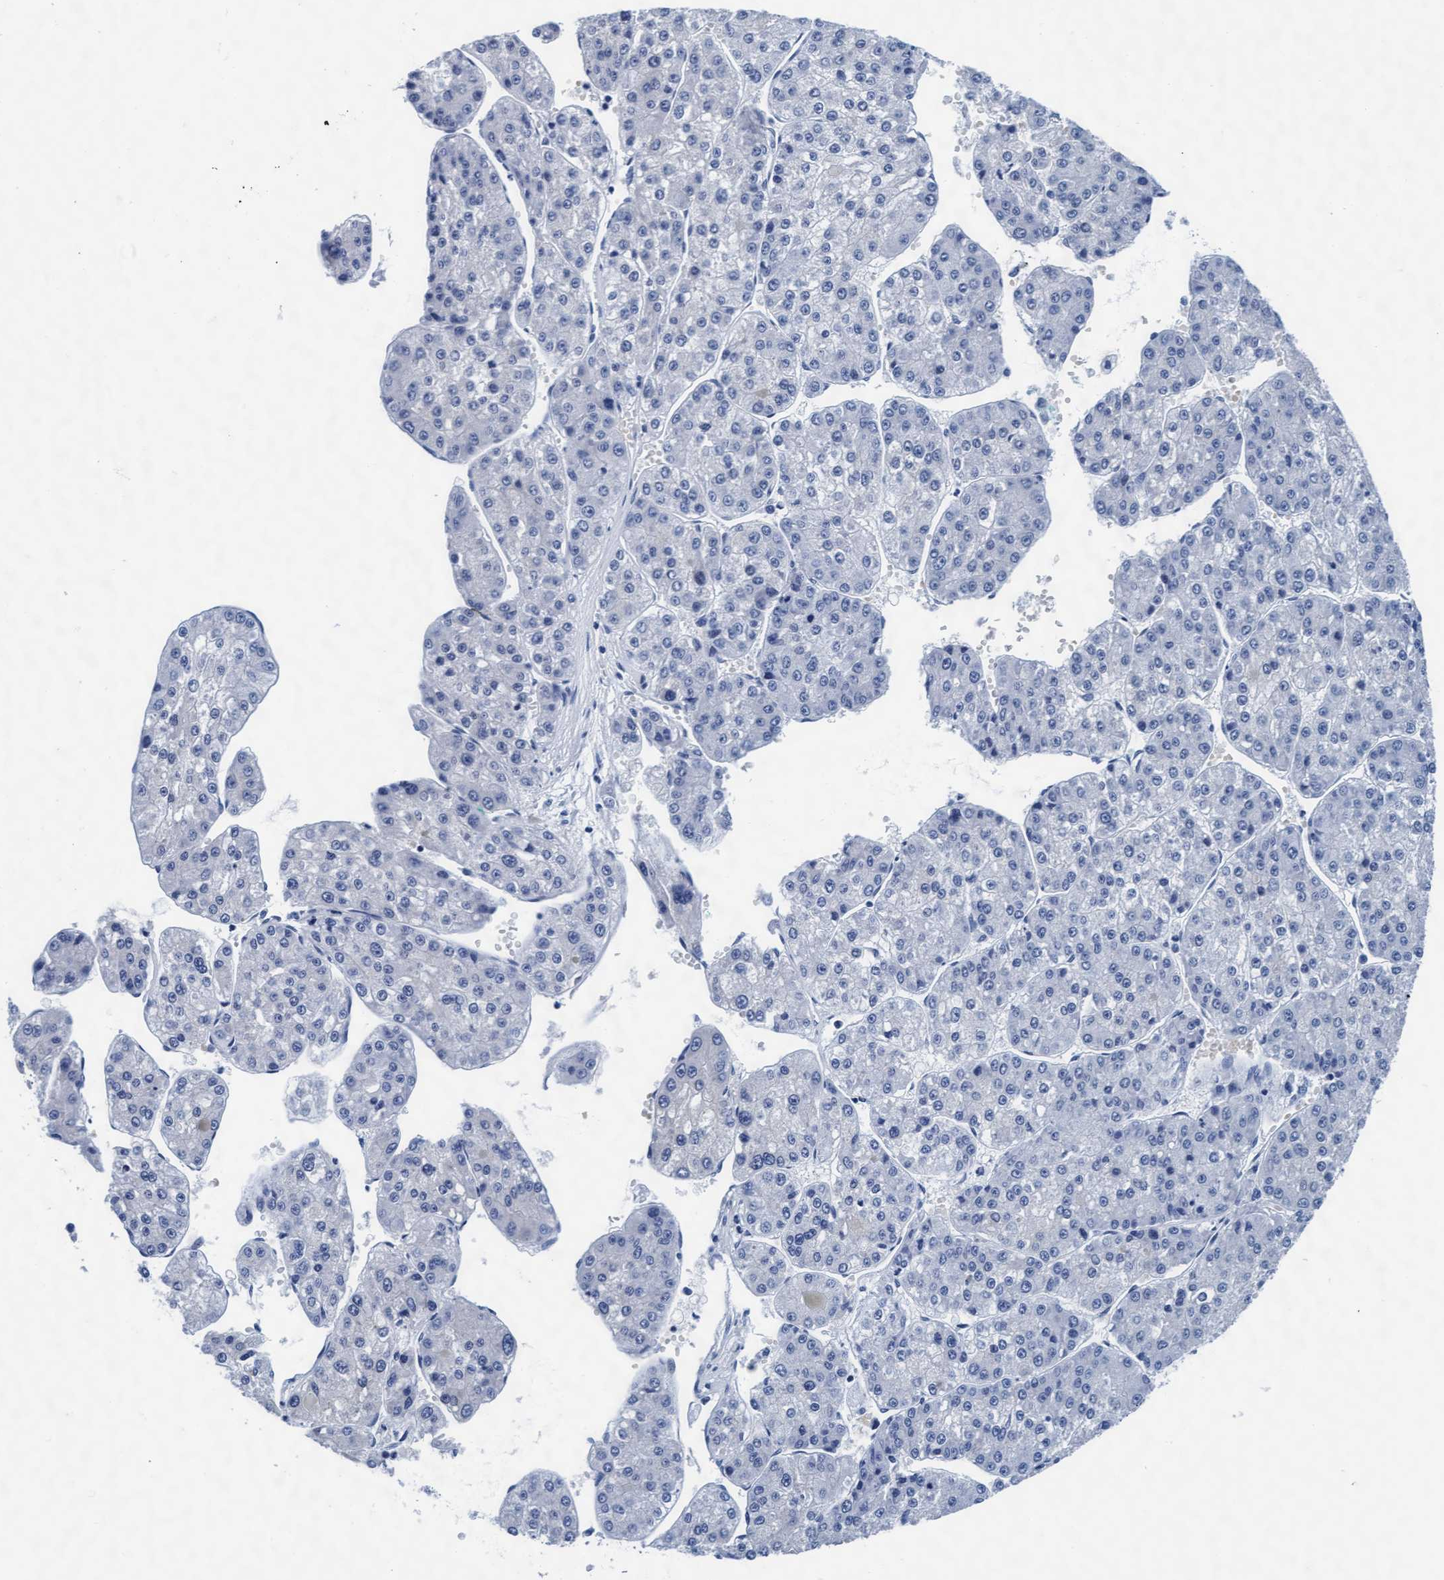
{"staining": {"intensity": "negative", "quantity": "none", "location": "none"}, "tissue": "liver cancer", "cell_type": "Tumor cells", "image_type": "cancer", "snomed": [{"axis": "morphology", "description": "Carcinoma, Hepatocellular, NOS"}, {"axis": "topography", "description": "Liver"}], "caption": "High magnification brightfield microscopy of liver cancer (hepatocellular carcinoma) stained with DAB (3,3'-diaminobenzidine) (brown) and counterstained with hematoxylin (blue): tumor cells show no significant positivity.", "gene": "ARSG", "patient": {"sex": "female", "age": 73}}